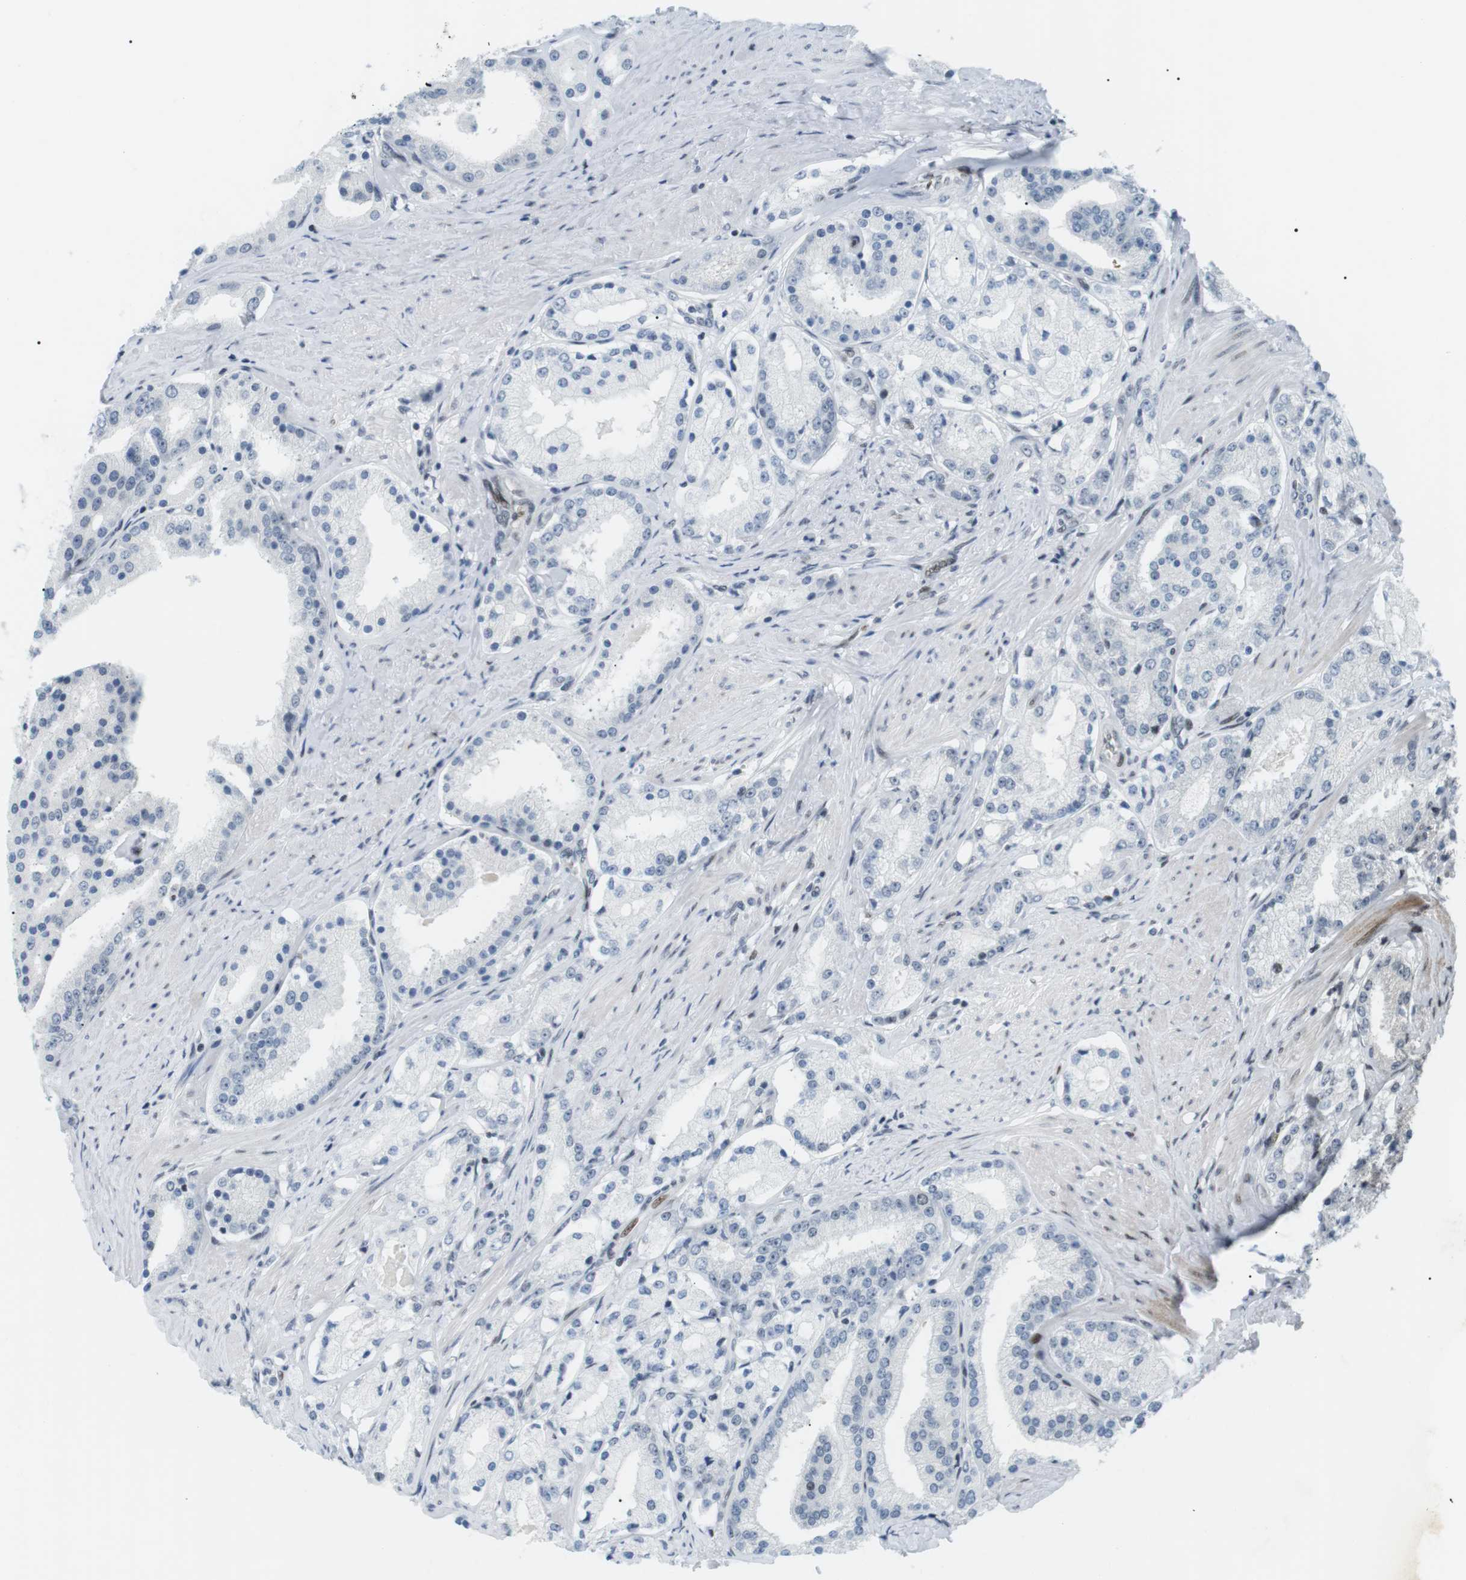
{"staining": {"intensity": "negative", "quantity": "none", "location": "none"}, "tissue": "prostate cancer", "cell_type": "Tumor cells", "image_type": "cancer", "snomed": [{"axis": "morphology", "description": "Adenocarcinoma, Low grade"}, {"axis": "topography", "description": "Prostate"}], "caption": "Photomicrograph shows no protein staining in tumor cells of low-grade adenocarcinoma (prostate) tissue.", "gene": "CDC27", "patient": {"sex": "male", "age": 63}}